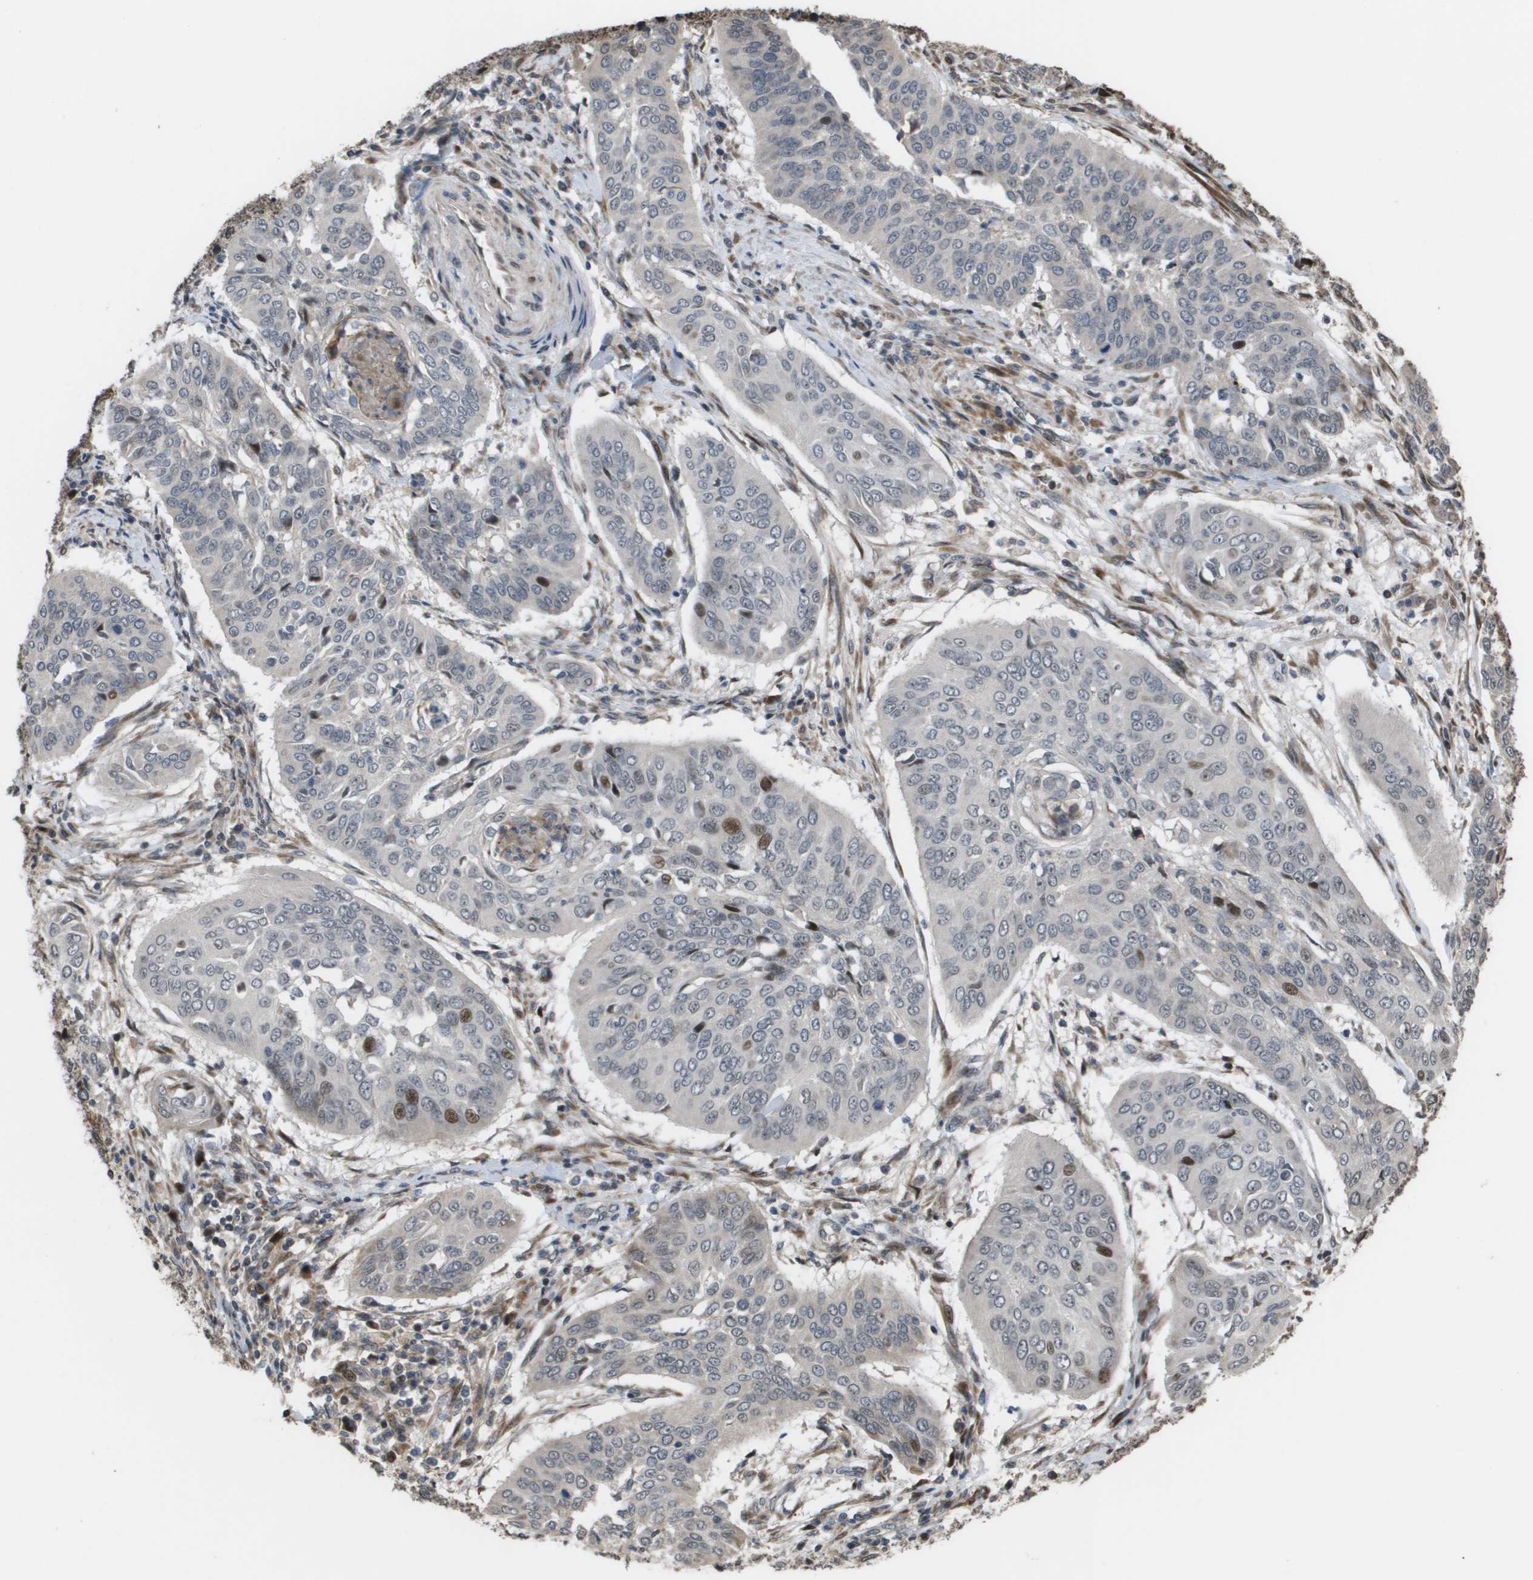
{"staining": {"intensity": "moderate", "quantity": "<25%", "location": "nuclear"}, "tissue": "cervical cancer", "cell_type": "Tumor cells", "image_type": "cancer", "snomed": [{"axis": "morphology", "description": "Normal tissue, NOS"}, {"axis": "morphology", "description": "Squamous cell carcinoma, NOS"}, {"axis": "topography", "description": "Cervix"}], "caption": "Protein analysis of cervical cancer (squamous cell carcinoma) tissue reveals moderate nuclear staining in about <25% of tumor cells.", "gene": "AXIN2", "patient": {"sex": "female", "age": 39}}